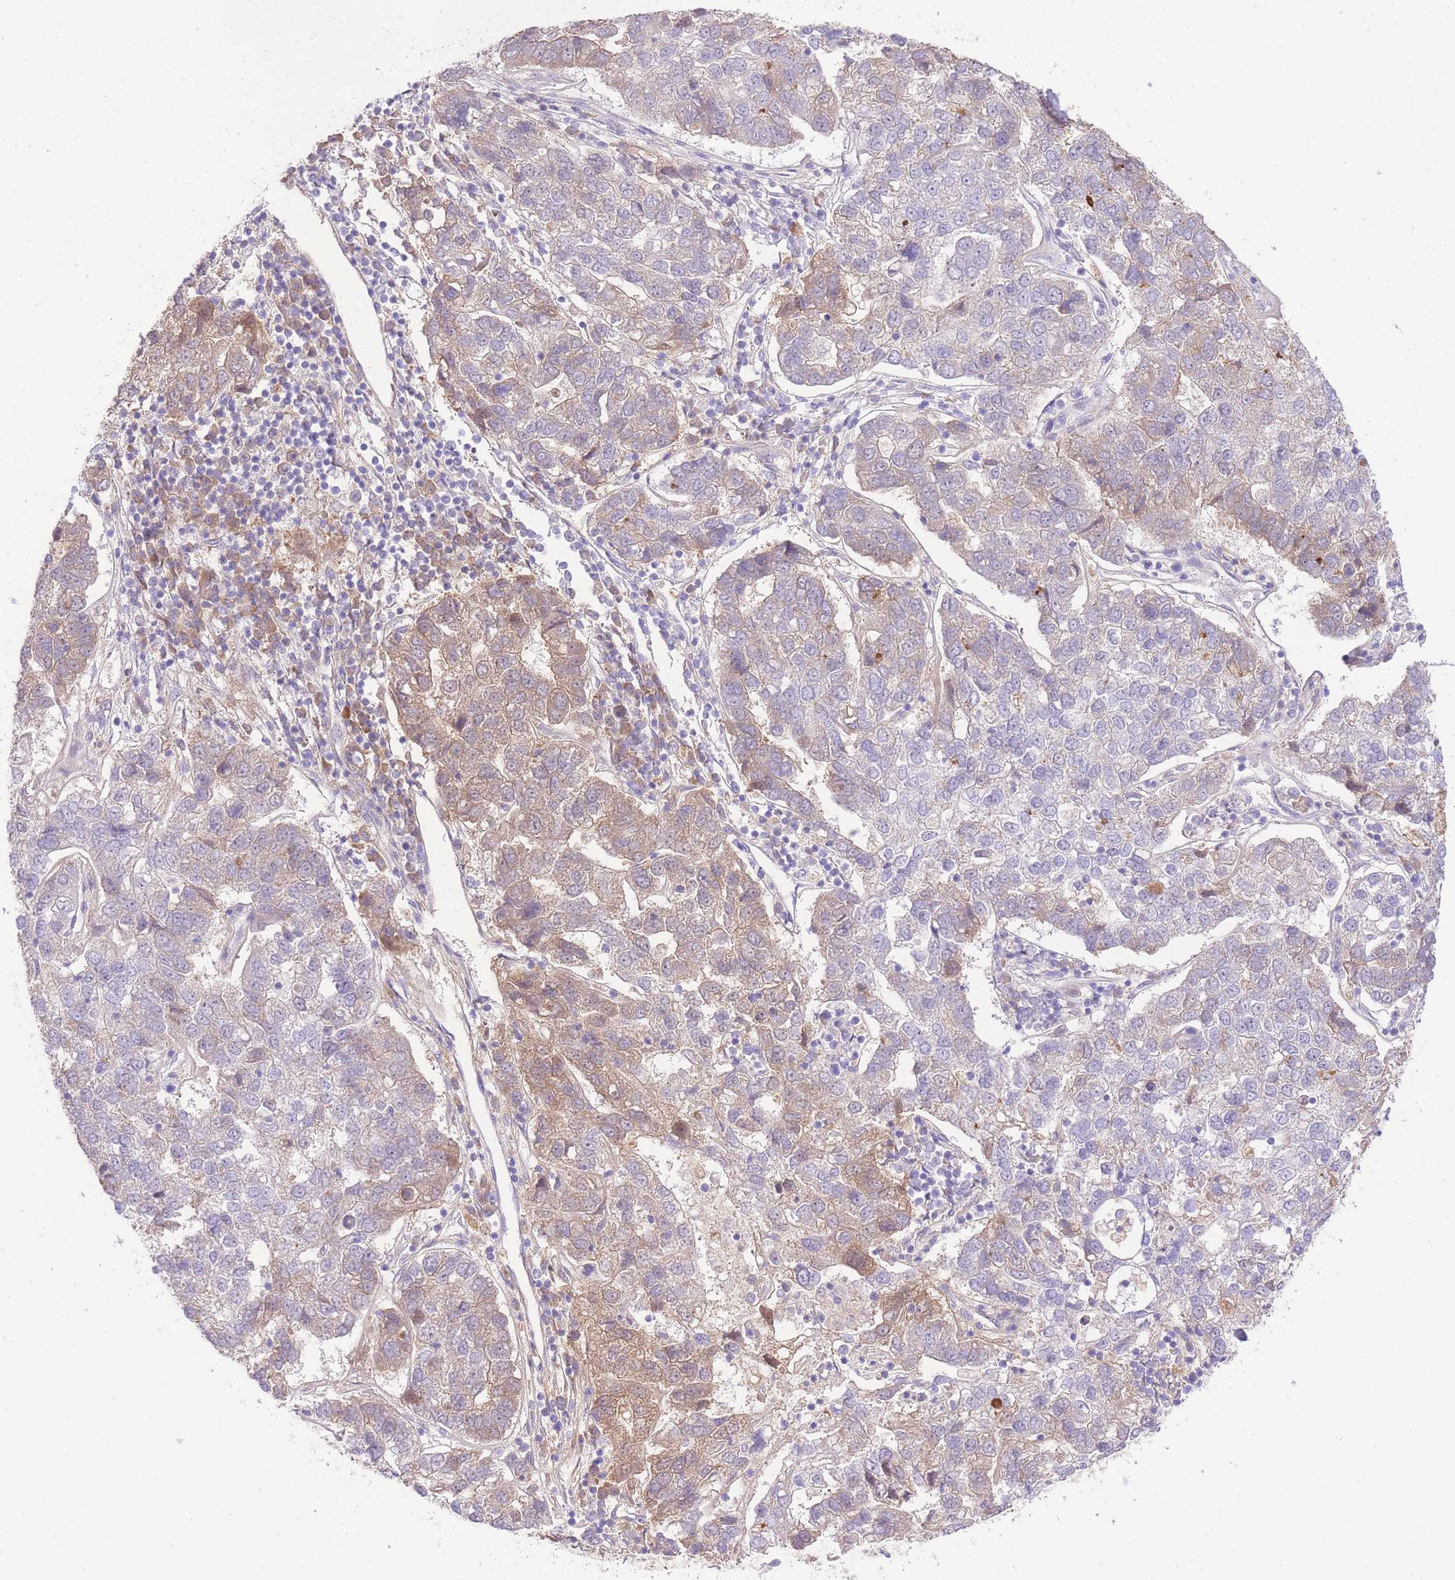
{"staining": {"intensity": "weak", "quantity": "25%-75%", "location": "cytoplasmic/membranous"}, "tissue": "pancreatic cancer", "cell_type": "Tumor cells", "image_type": "cancer", "snomed": [{"axis": "morphology", "description": "Adenocarcinoma, NOS"}, {"axis": "topography", "description": "Pancreas"}], "caption": "Protein analysis of adenocarcinoma (pancreatic) tissue shows weak cytoplasmic/membranous positivity in about 25%-75% of tumor cells.", "gene": "LIPH", "patient": {"sex": "female", "age": 61}}